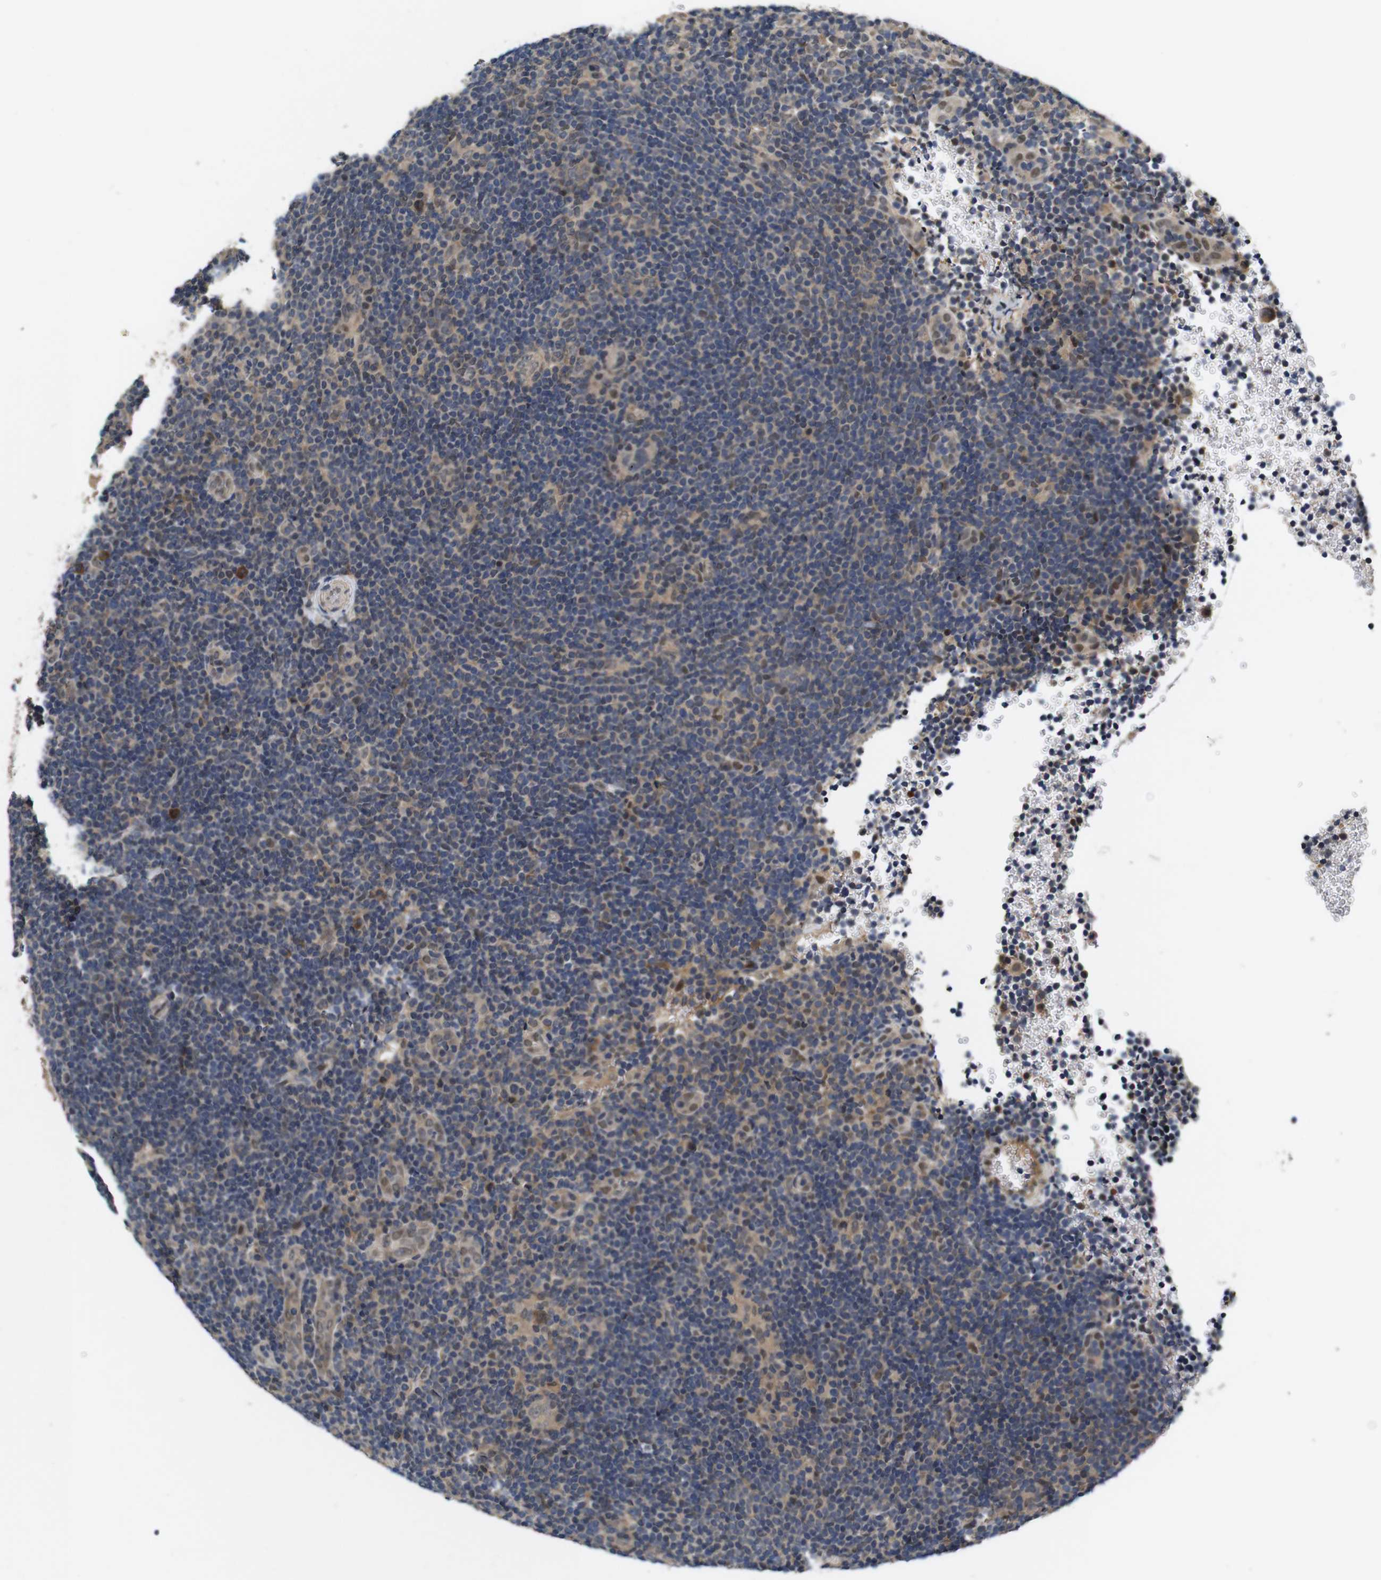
{"staining": {"intensity": "weak", "quantity": "25%-75%", "location": "cytoplasmic/membranous"}, "tissue": "lymphoma", "cell_type": "Tumor cells", "image_type": "cancer", "snomed": [{"axis": "morphology", "description": "Hodgkin's disease, NOS"}, {"axis": "topography", "description": "Lymph node"}], "caption": "A high-resolution micrograph shows immunohistochemistry (IHC) staining of Hodgkin's disease, which exhibits weak cytoplasmic/membranous staining in about 25%-75% of tumor cells. (Stains: DAB in brown, nuclei in blue, Microscopy: brightfield microscopy at high magnification).", "gene": "ZBTB46", "patient": {"sex": "female", "age": 57}}